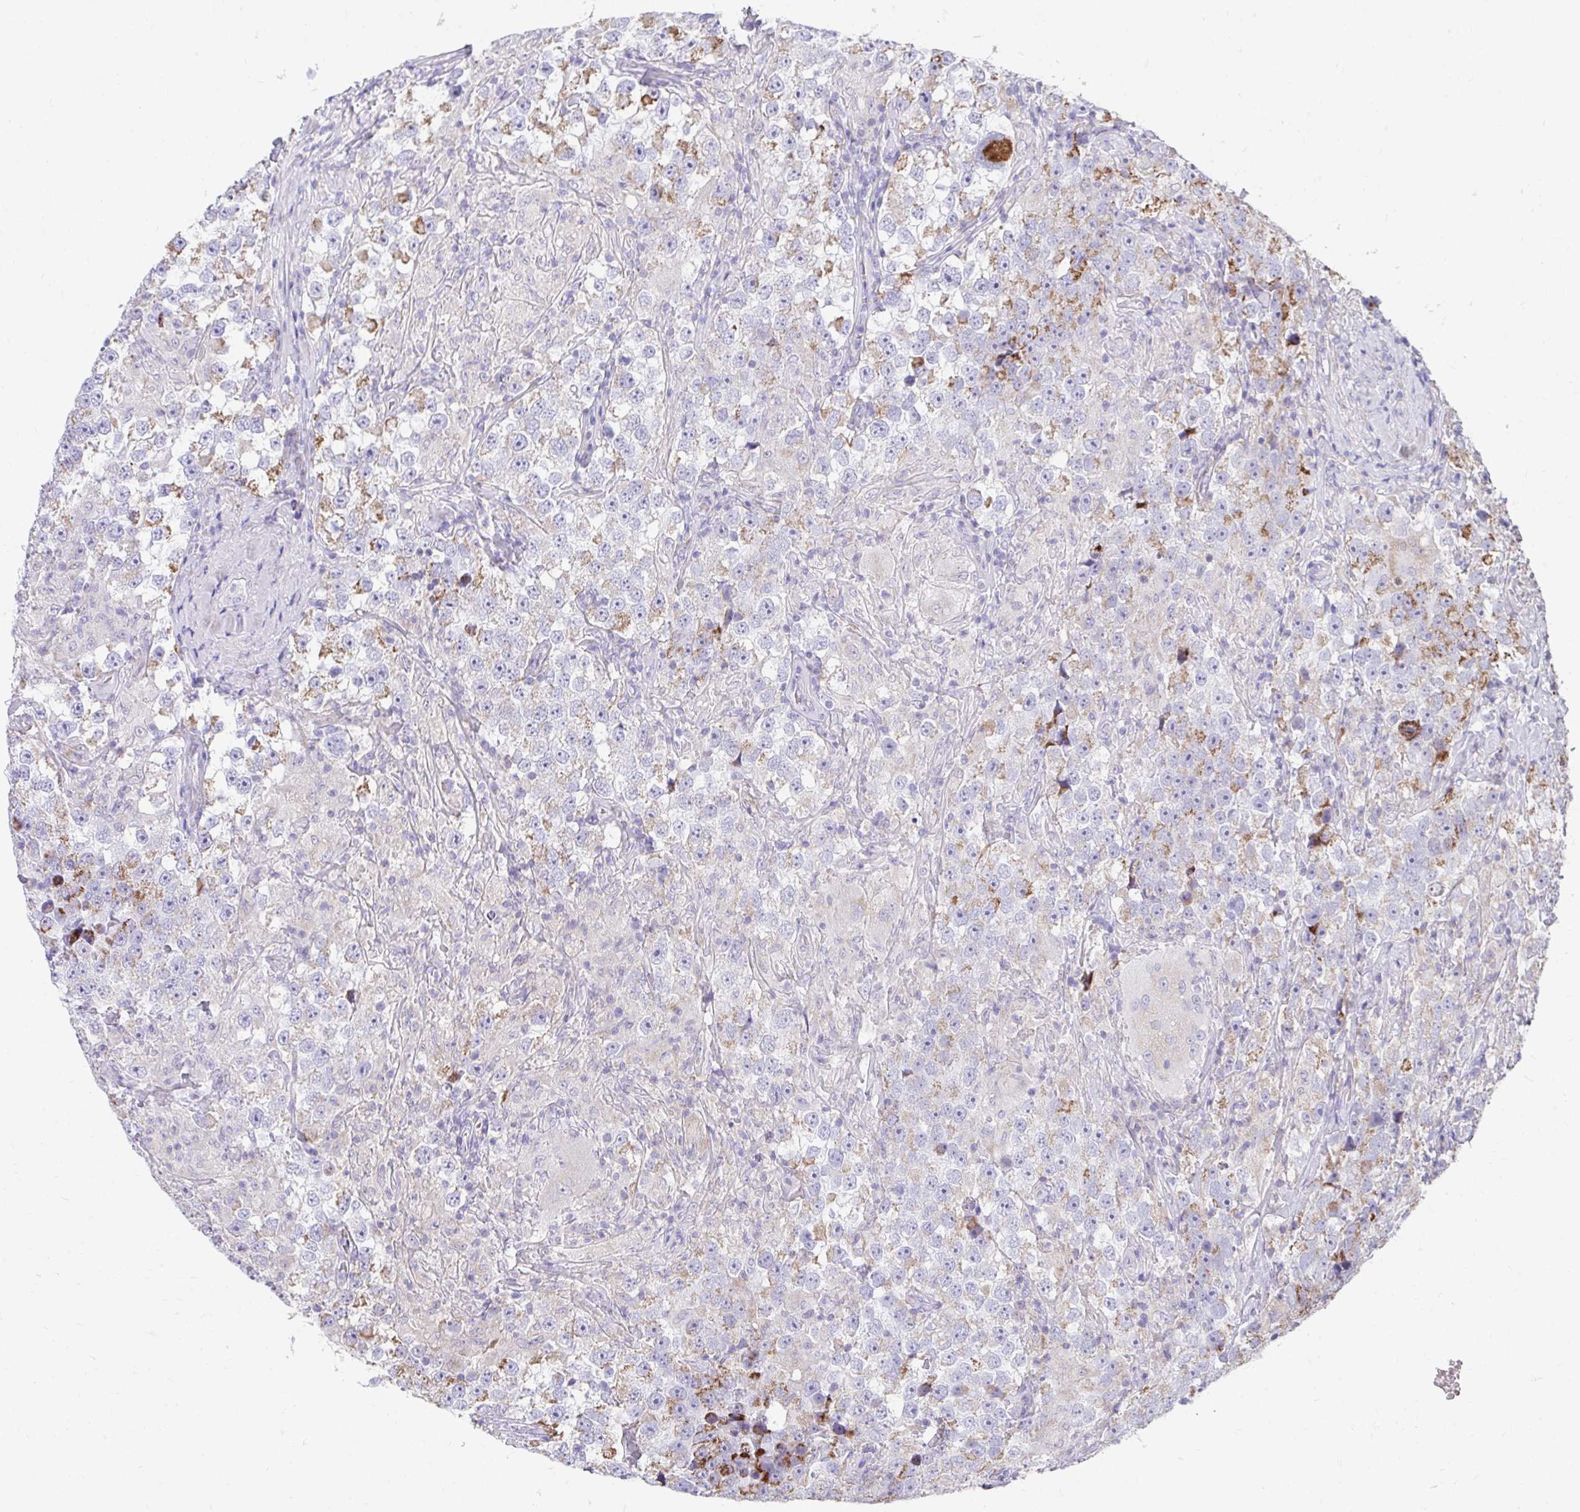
{"staining": {"intensity": "moderate", "quantity": "<25%", "location": "cytoplasmic/membranous"}, "tissue": "testis cancer", "cell_type": "Tumor cells", "image_type": "cancer", "snomed": [{"axis": "morphology", "description": "Seminoma, NOS"}, {"axis": "topography", "description": "Testis"}], "caption": "A photomicrograph of human testis cancer stained for a protein exhibits moderate cytoplasmic/membranous brown staining in tumor cells.", "gene": "PRRG3", "patient": {"sex": "male", "age": 46}}